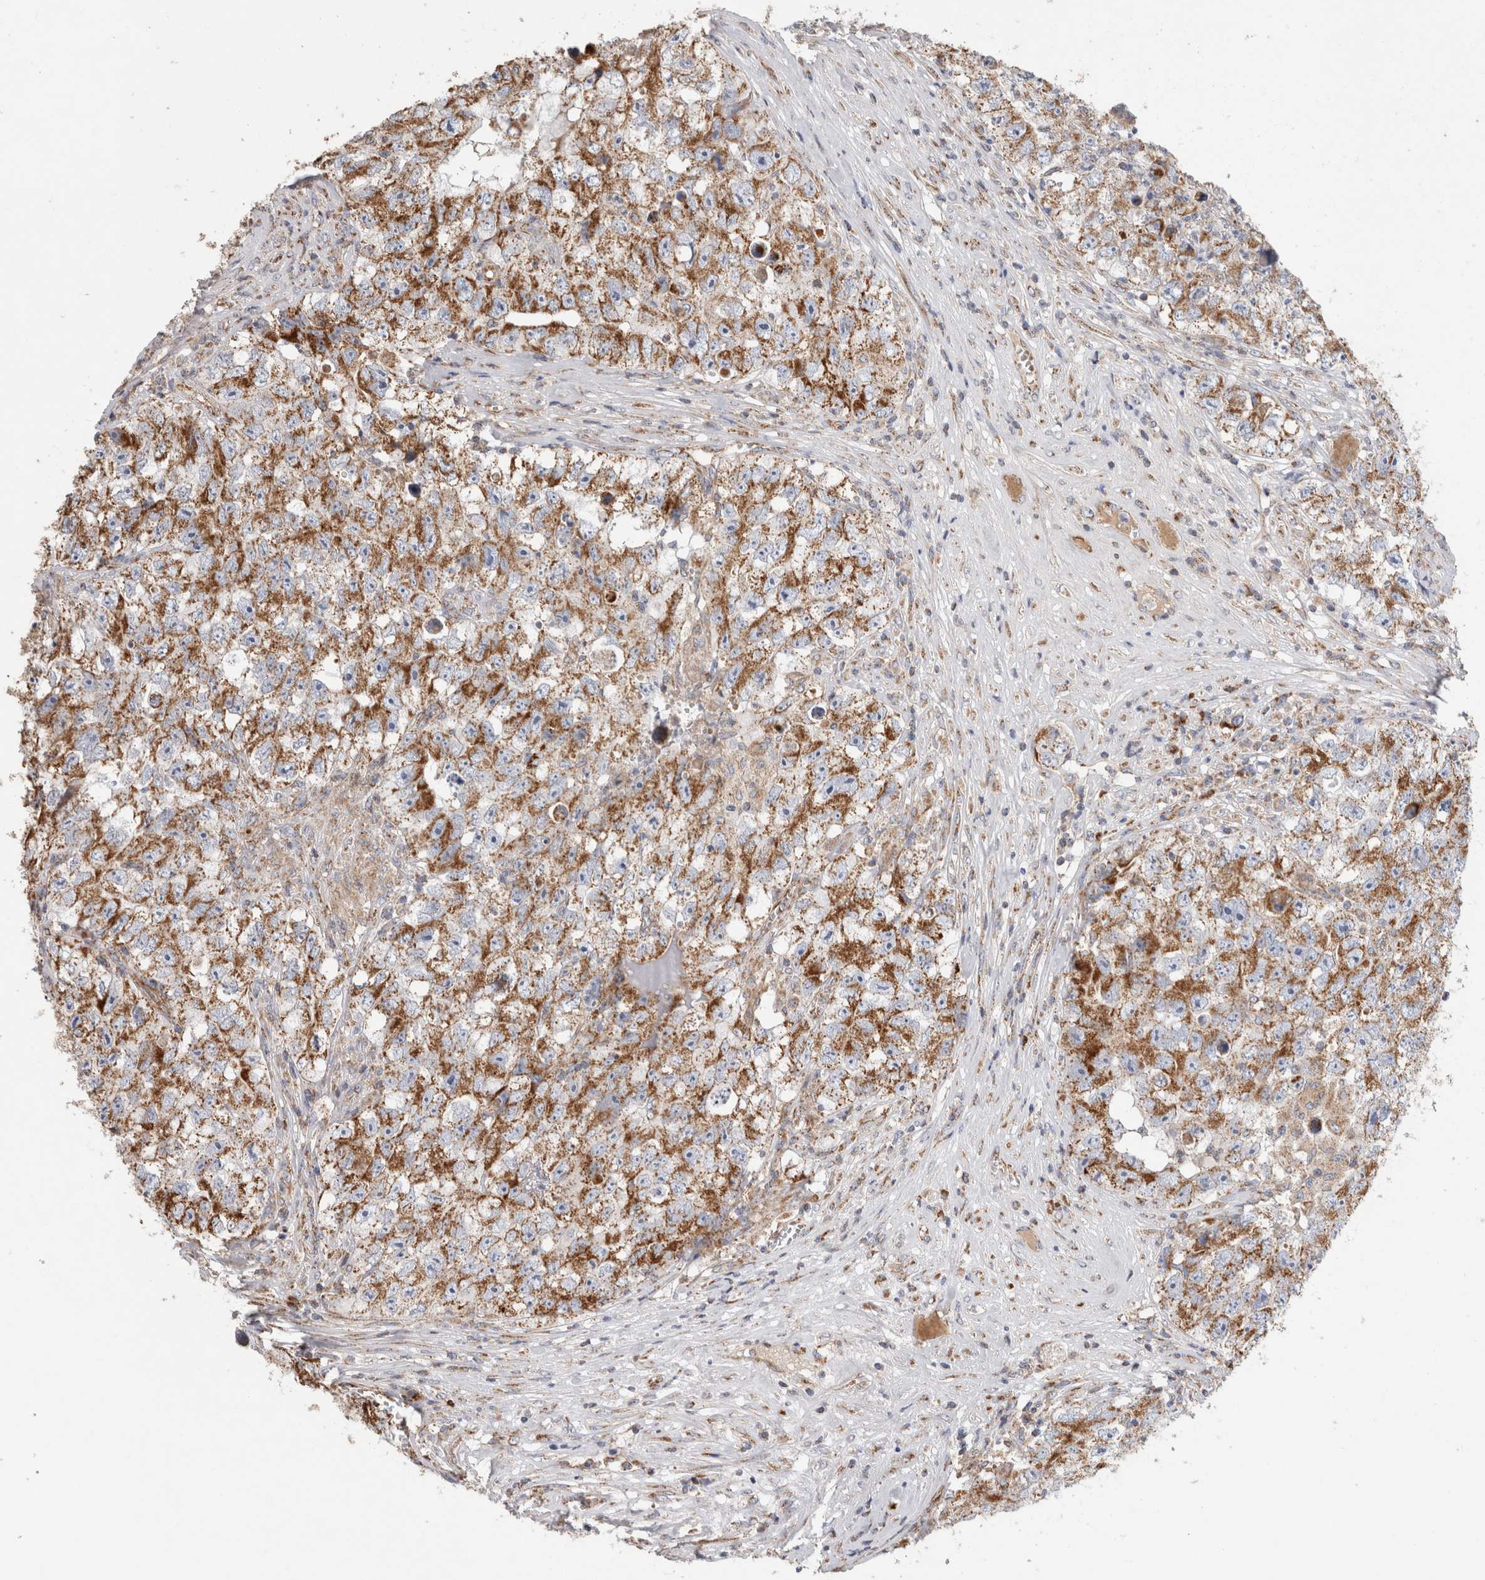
{"staining": {"intensity": "moderate", "quantity": ">75%", "location": "cytoplasmic/membranous"}, "tissue": "testis cancer", "cell_type": "Tumor cells", "image_type": "cancer", "snomed": [{"axis": "morphology", "description": "Seminoma, NOS"}, {"axis": "morphology", "description": "Carcinoma, Embryonal, NOS"}, {"axis": "topography", "description": "Testis"}], "caption": "Immunohistochemistry photomicrograph of human testis cancer stained for a protein (brown), which exhibits medium levels of moderate cytoplasmic/membranous positivity in approximately >75% of tumor cells.", "gene": "IARS2", "patient": {"sex": "male", "age": 43}}